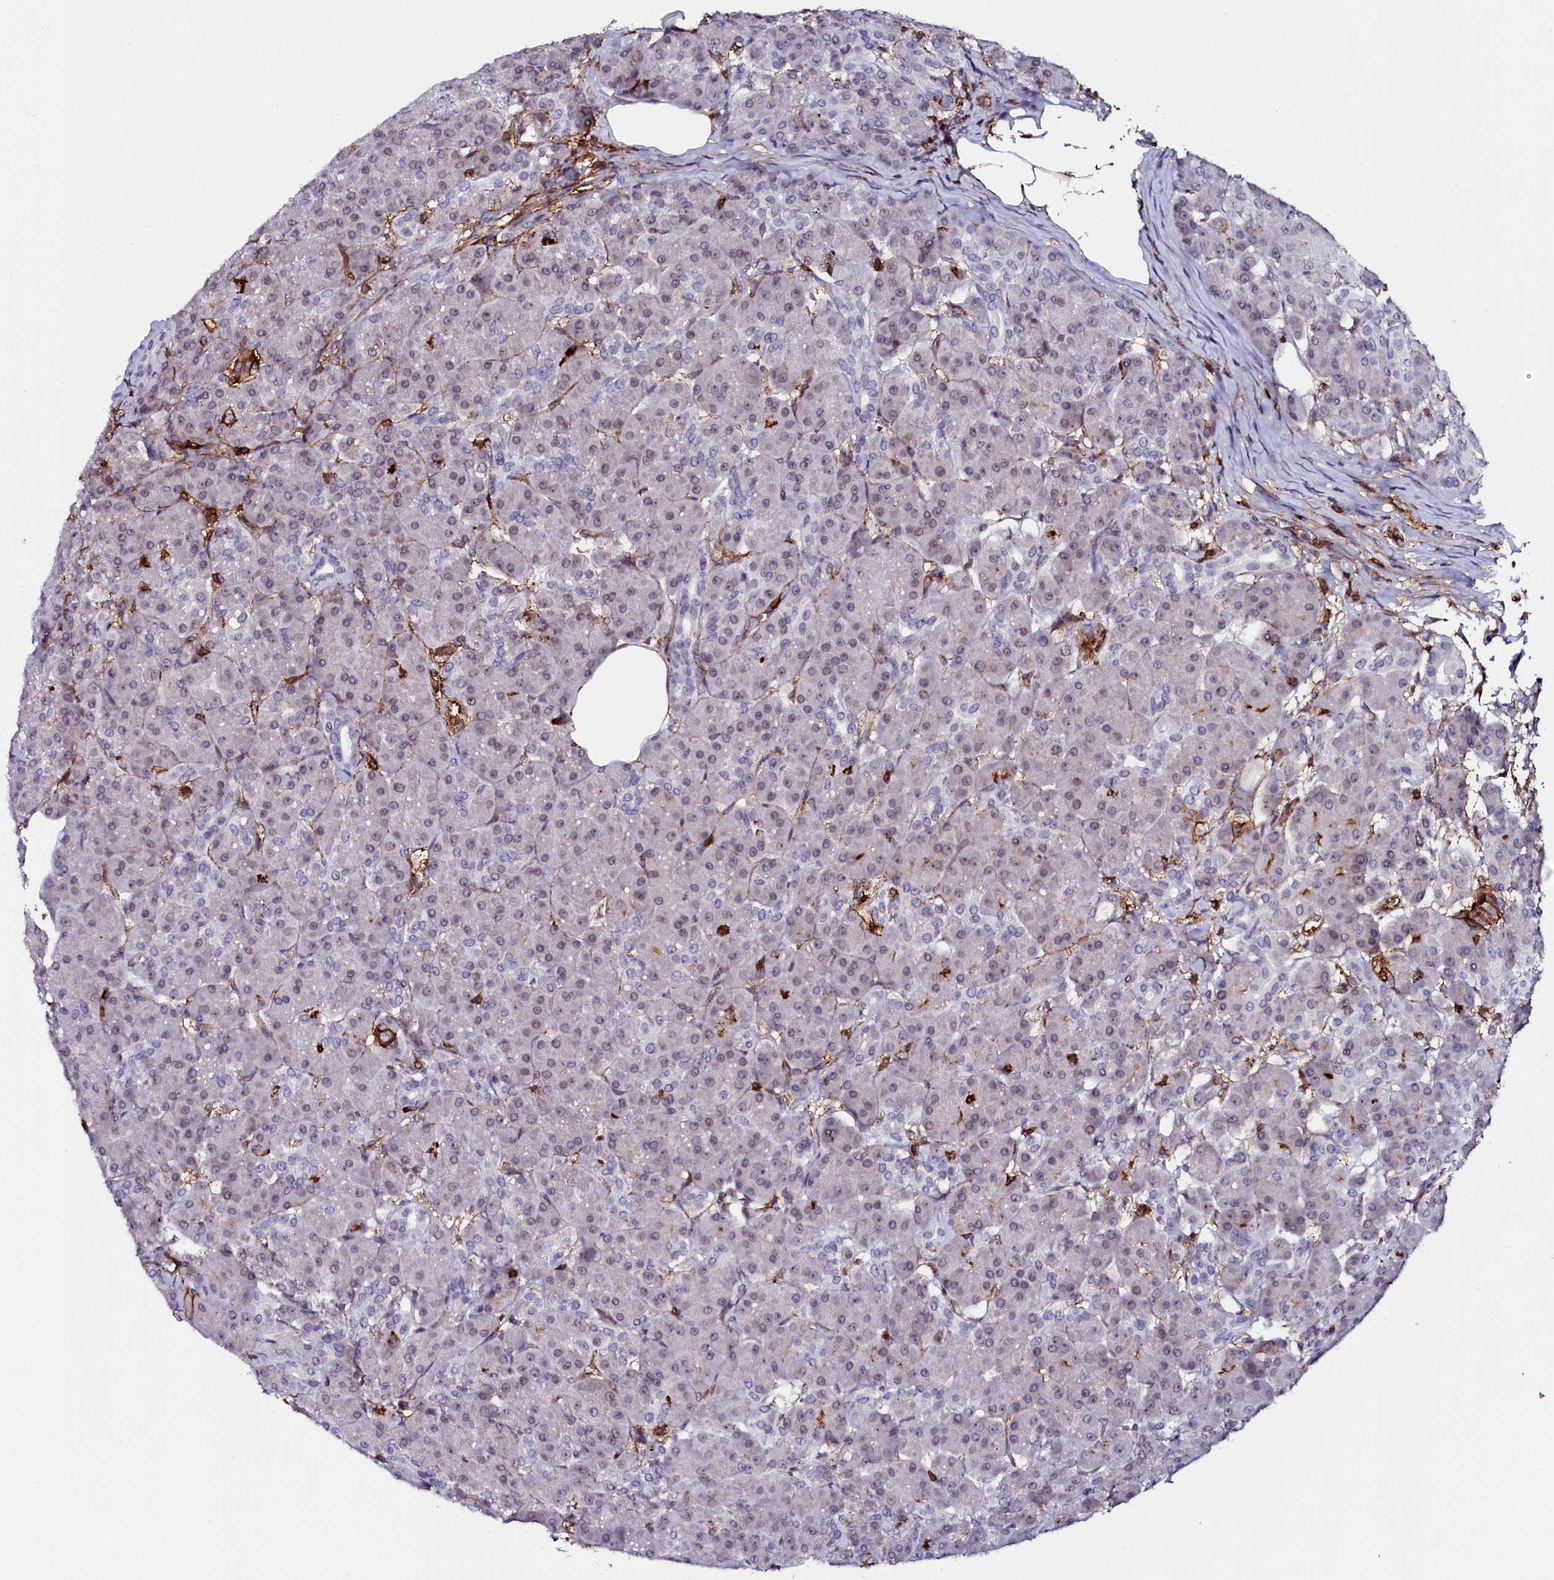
{"staining": {"intensity": "negative", "quantity": "none", "location": "none"}, "tissue": "pancreas", "cell_type": "Exocrine glandular cells", "image_type": "normal", "snomed": [{"axis": "morphology", "description": "Normal tissue, NOS"}, {"axis": "topography", "description": "Pancreas"}], "caption": "High power microscopy photomicrograph of an immunohistochemistry image of benign pancreas, revealing no significant positivity in exocrine glandular cells. (IHC, brightfield microscopy, high magnification).", "gene": "AAAS", "patient": {"sex": "male", "age": 63}}